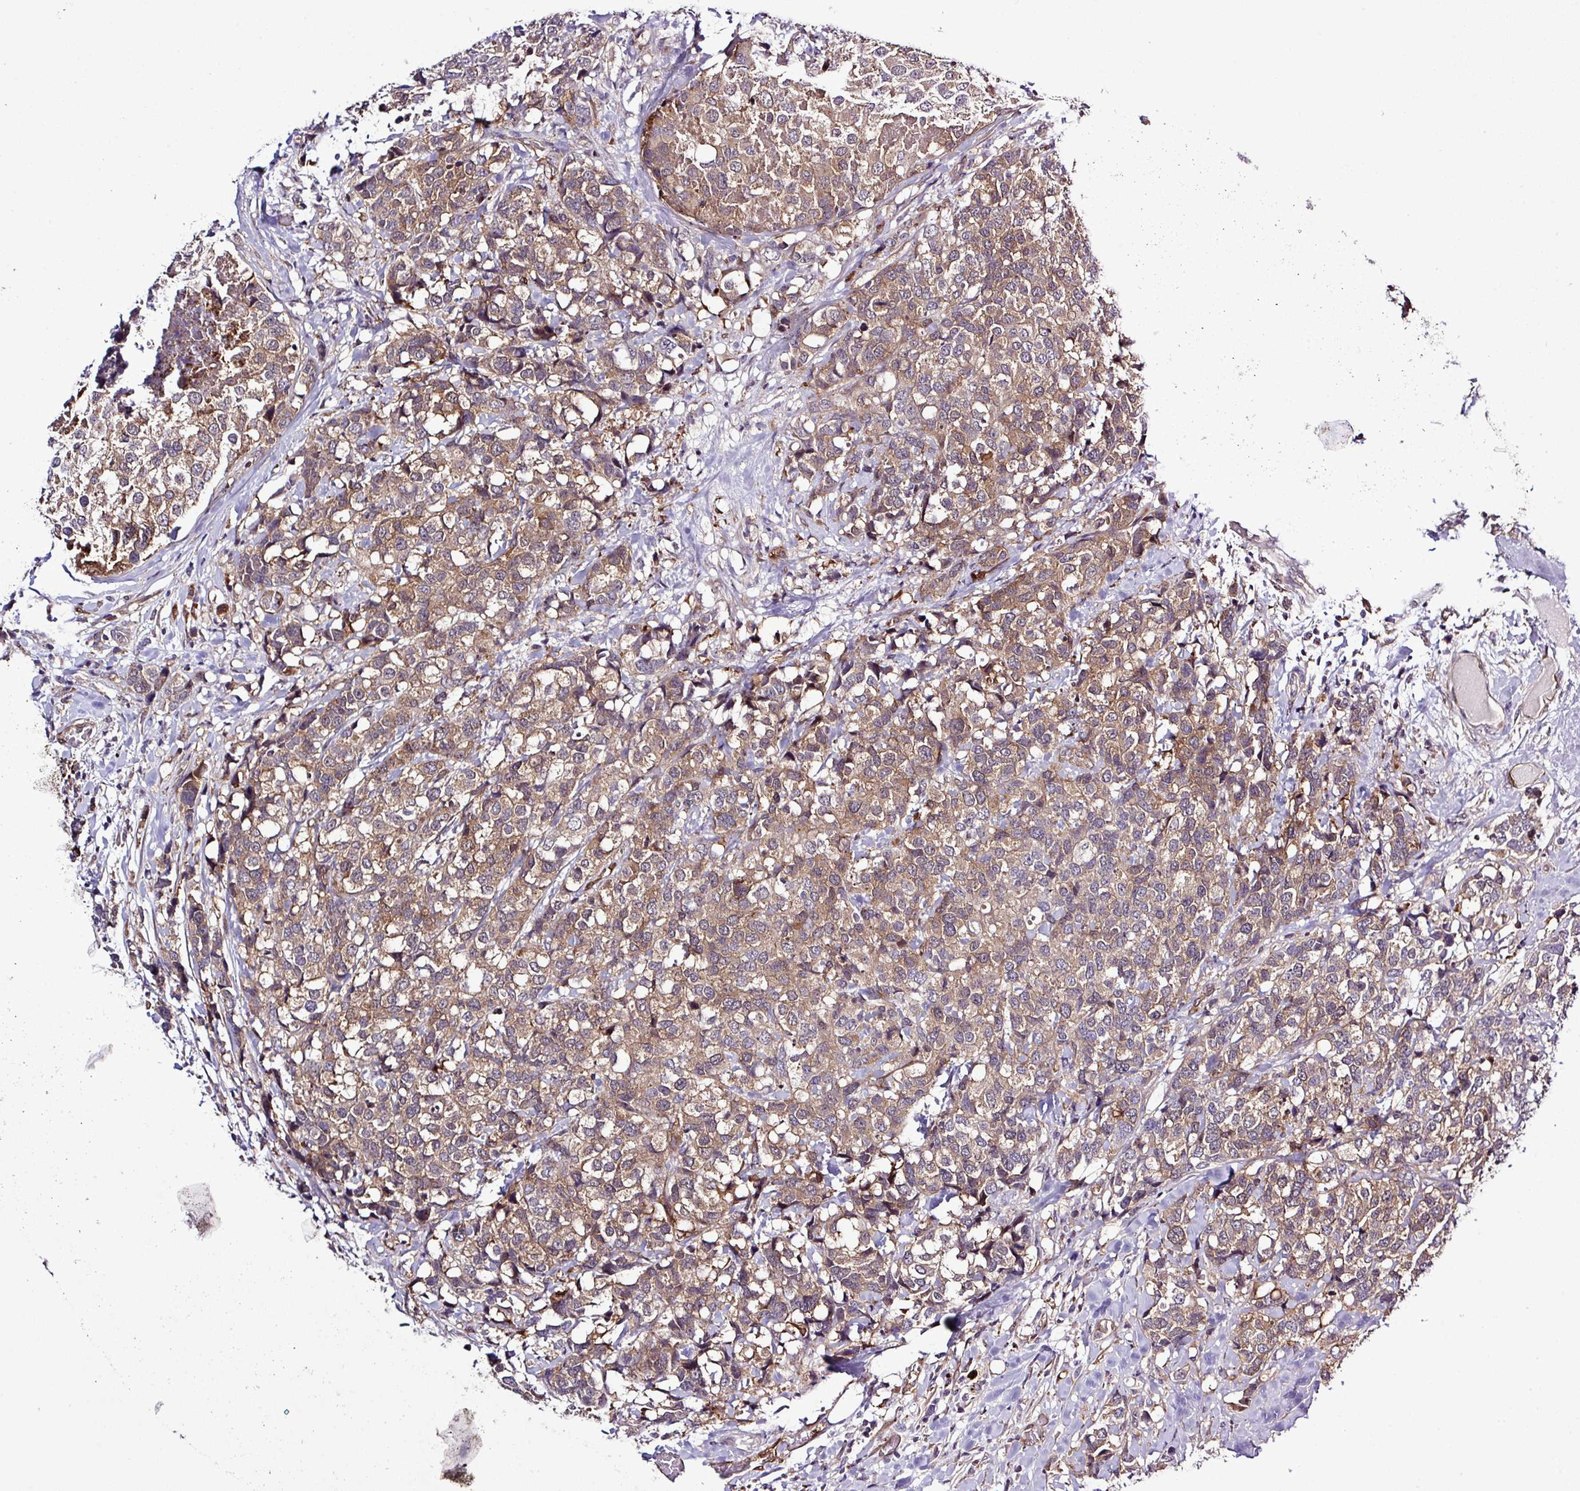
{"staining": {"intensity": "moderate", "quantity": ">75%", "location": "cytoplasmic/membranous"}, "tissue": "breast cancer", "cell_type": "Tumor cells", "image_type": "cancer", "snomed": [{"axis": "morphology", "description": "Lobular carcinoma"}, {"axis": "topography", "description": "Breast"}], "caption": "The micrograph displays staining of breast cancer, revealing moderate cytoplasmic/membranous protein positivity (brown color) within tumor cells. (brown staining indicates protein expression, while blue staining denotes nuclei).", "gene": "CARHSP1", "patient": {"sex": "female", "age": 59}}